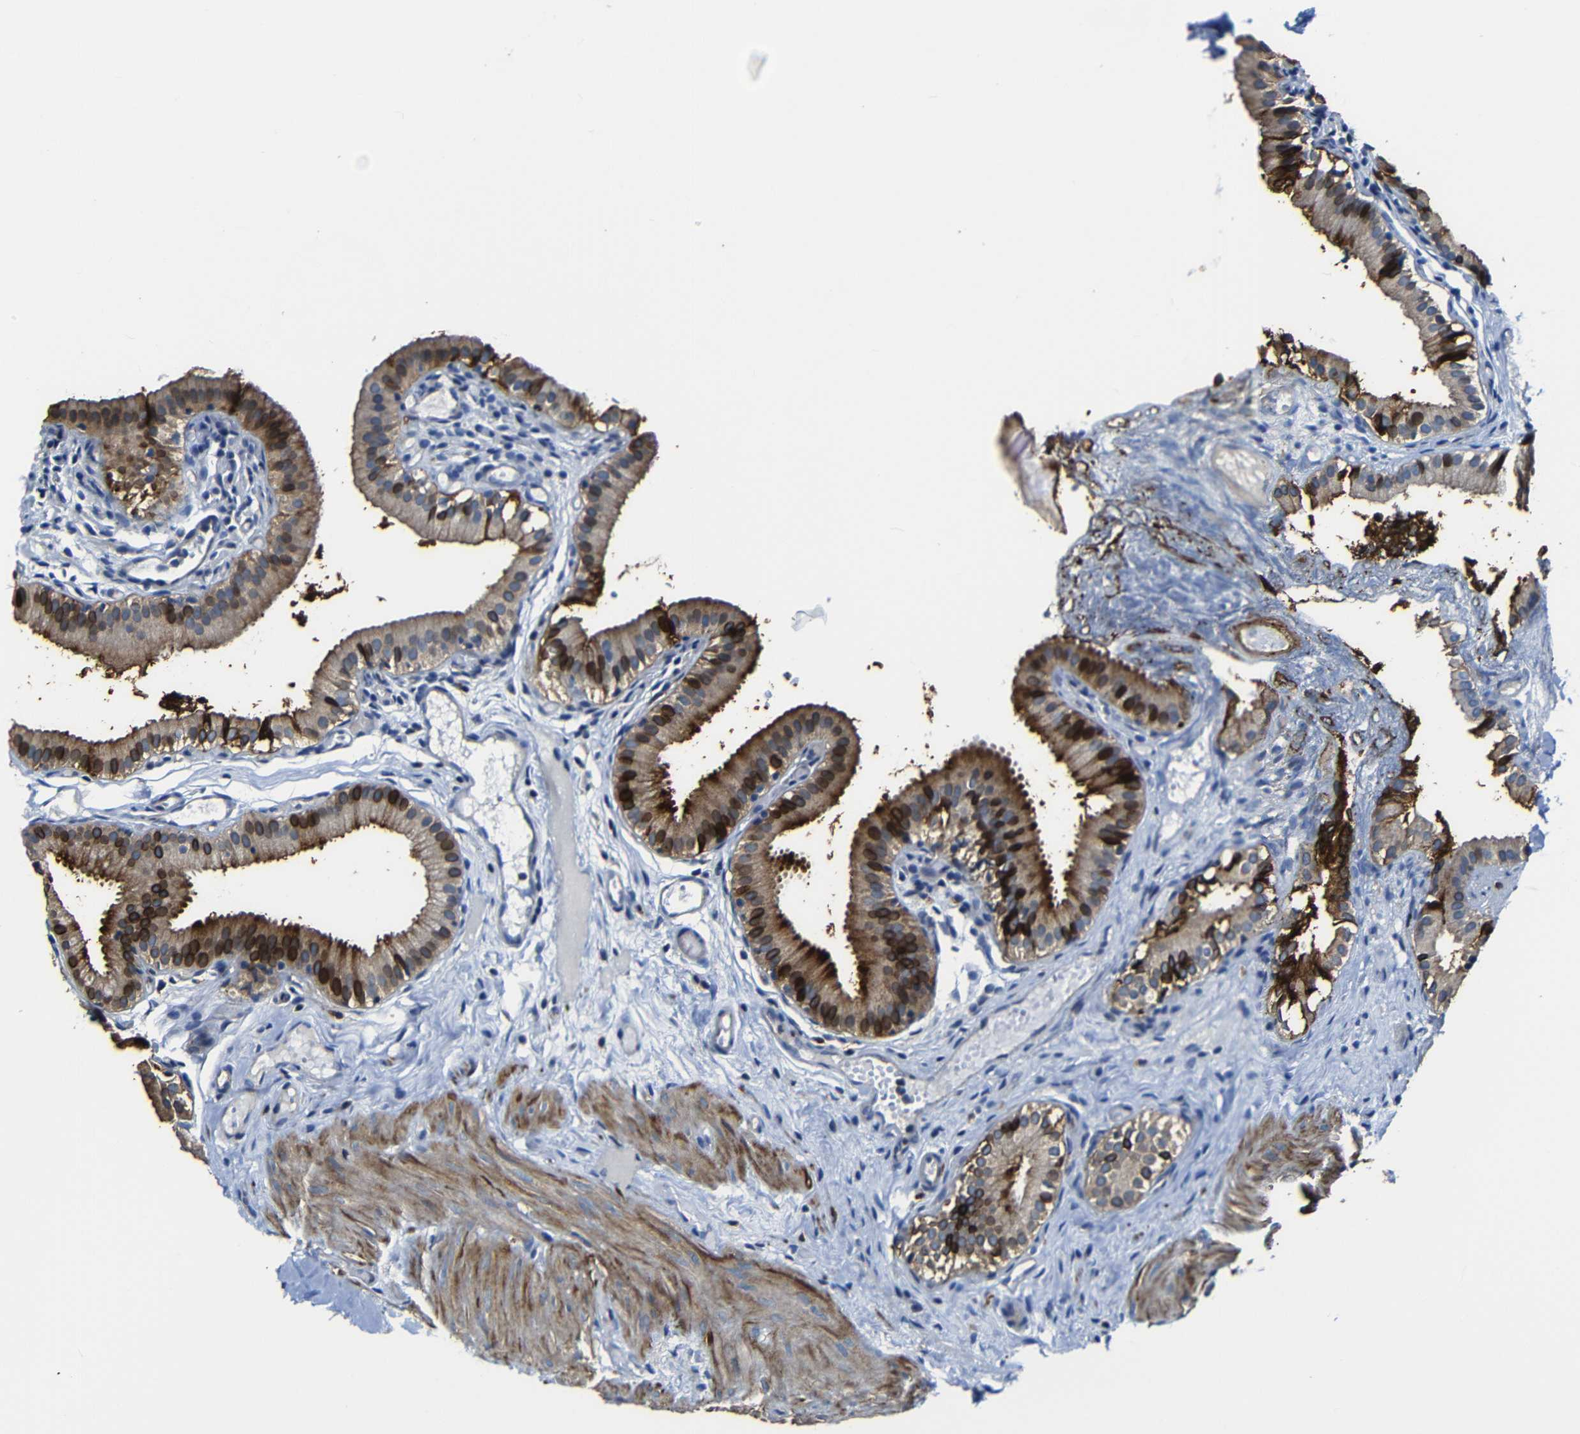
{"staining": {"intensity": "strong", "quantity": "25%-75%", "location": "cytoplasmic/membranous,nuclear"}, "tissue": "gallbladder", "cell_type": "Glandular cells", "image_type": "normal", "snomed": [{"axis": "morphology", "description": "Normal tissue, NOS"}, {"axis": "topography", "description": "Gallbladder"}], "caption": "A high-resolution photomicrograph shows immunohistochemistry staining of unremarkable gallbladder, which shows strong cytoplasmic/membranous,nuclear staining in approximately 25%-75% of glandular cells.", "gene": "AFDN", "patient": {"sex": "female", "age": 26}}